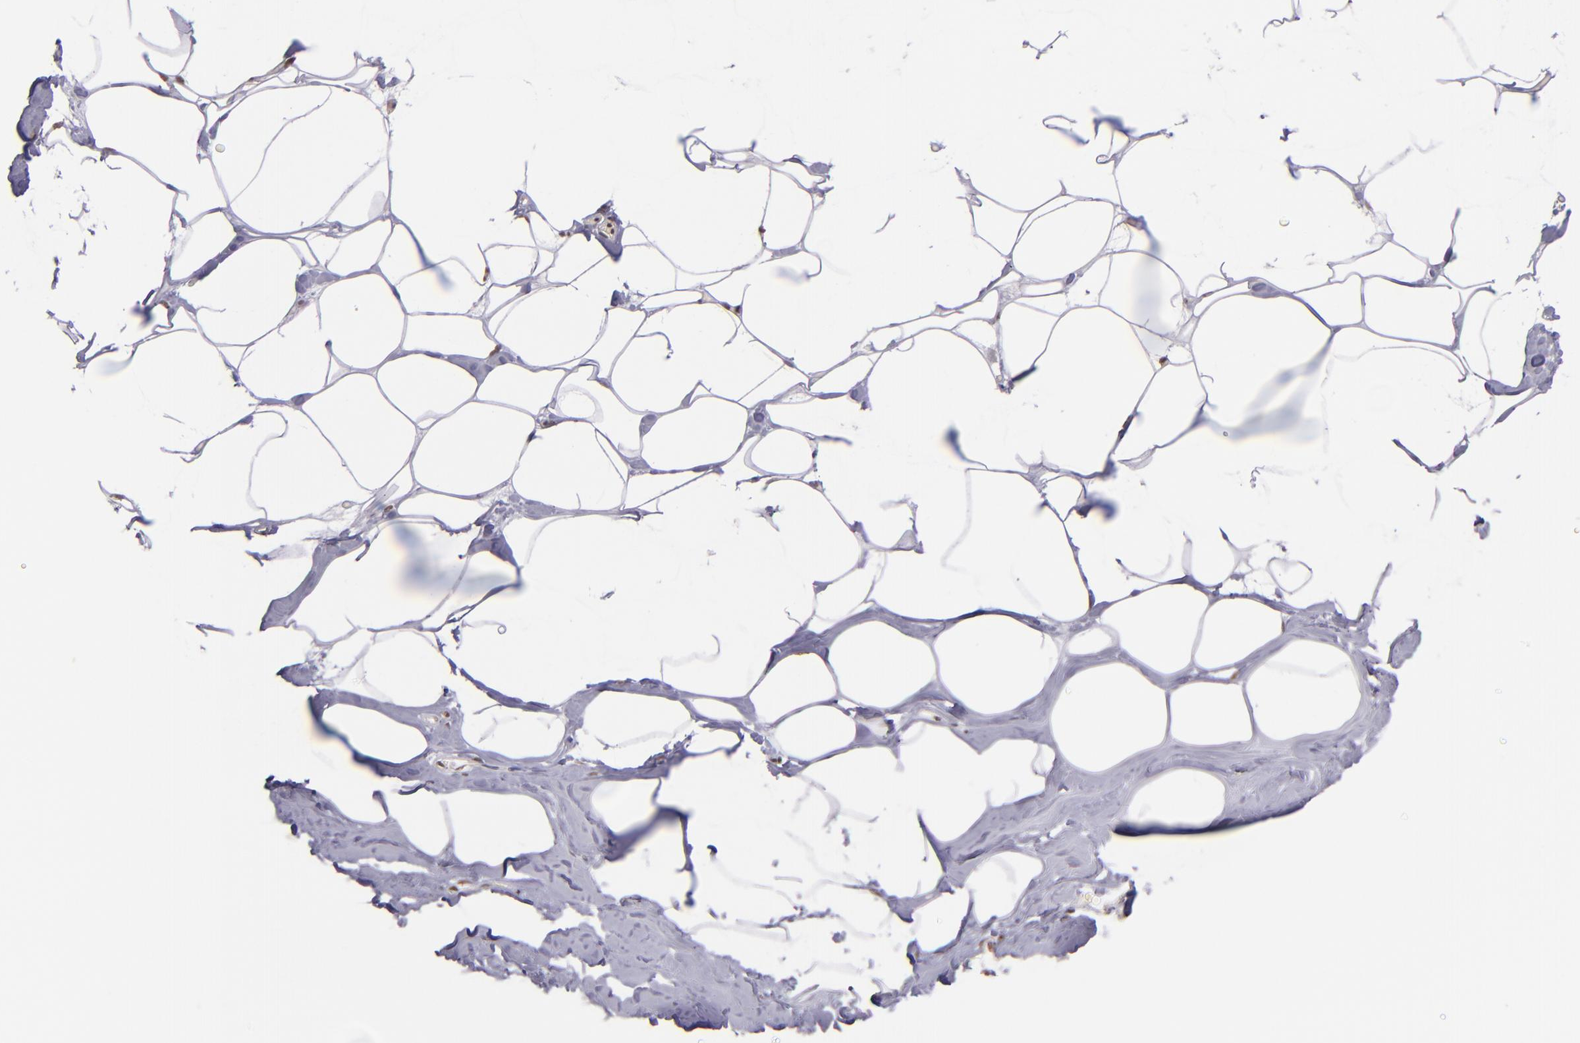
{"staining": {"intensity": "moderate", "quantity": "<25%", "location": "nuclear"}, "tissue": "breast", "cell_type": "Adipocytes", "image_type": "normal", "snomed": [{"axis": "morphology", "description": "Normal tissue, NOS"}, {"axis": "morphology", "description": "Fibrosis, NOS"}, {"axis": "topography", "description": "Breast"}], "caption": "Adipocytes reveal low levels of moderate nuclear expression in about <25% of cells in benign human breast. Immunohistochemistry (ihc) stains the protein in brown and the nuclei are stained blue.", "gene": "ZNF148", "patient": {"sex": "female", "age": 39}}